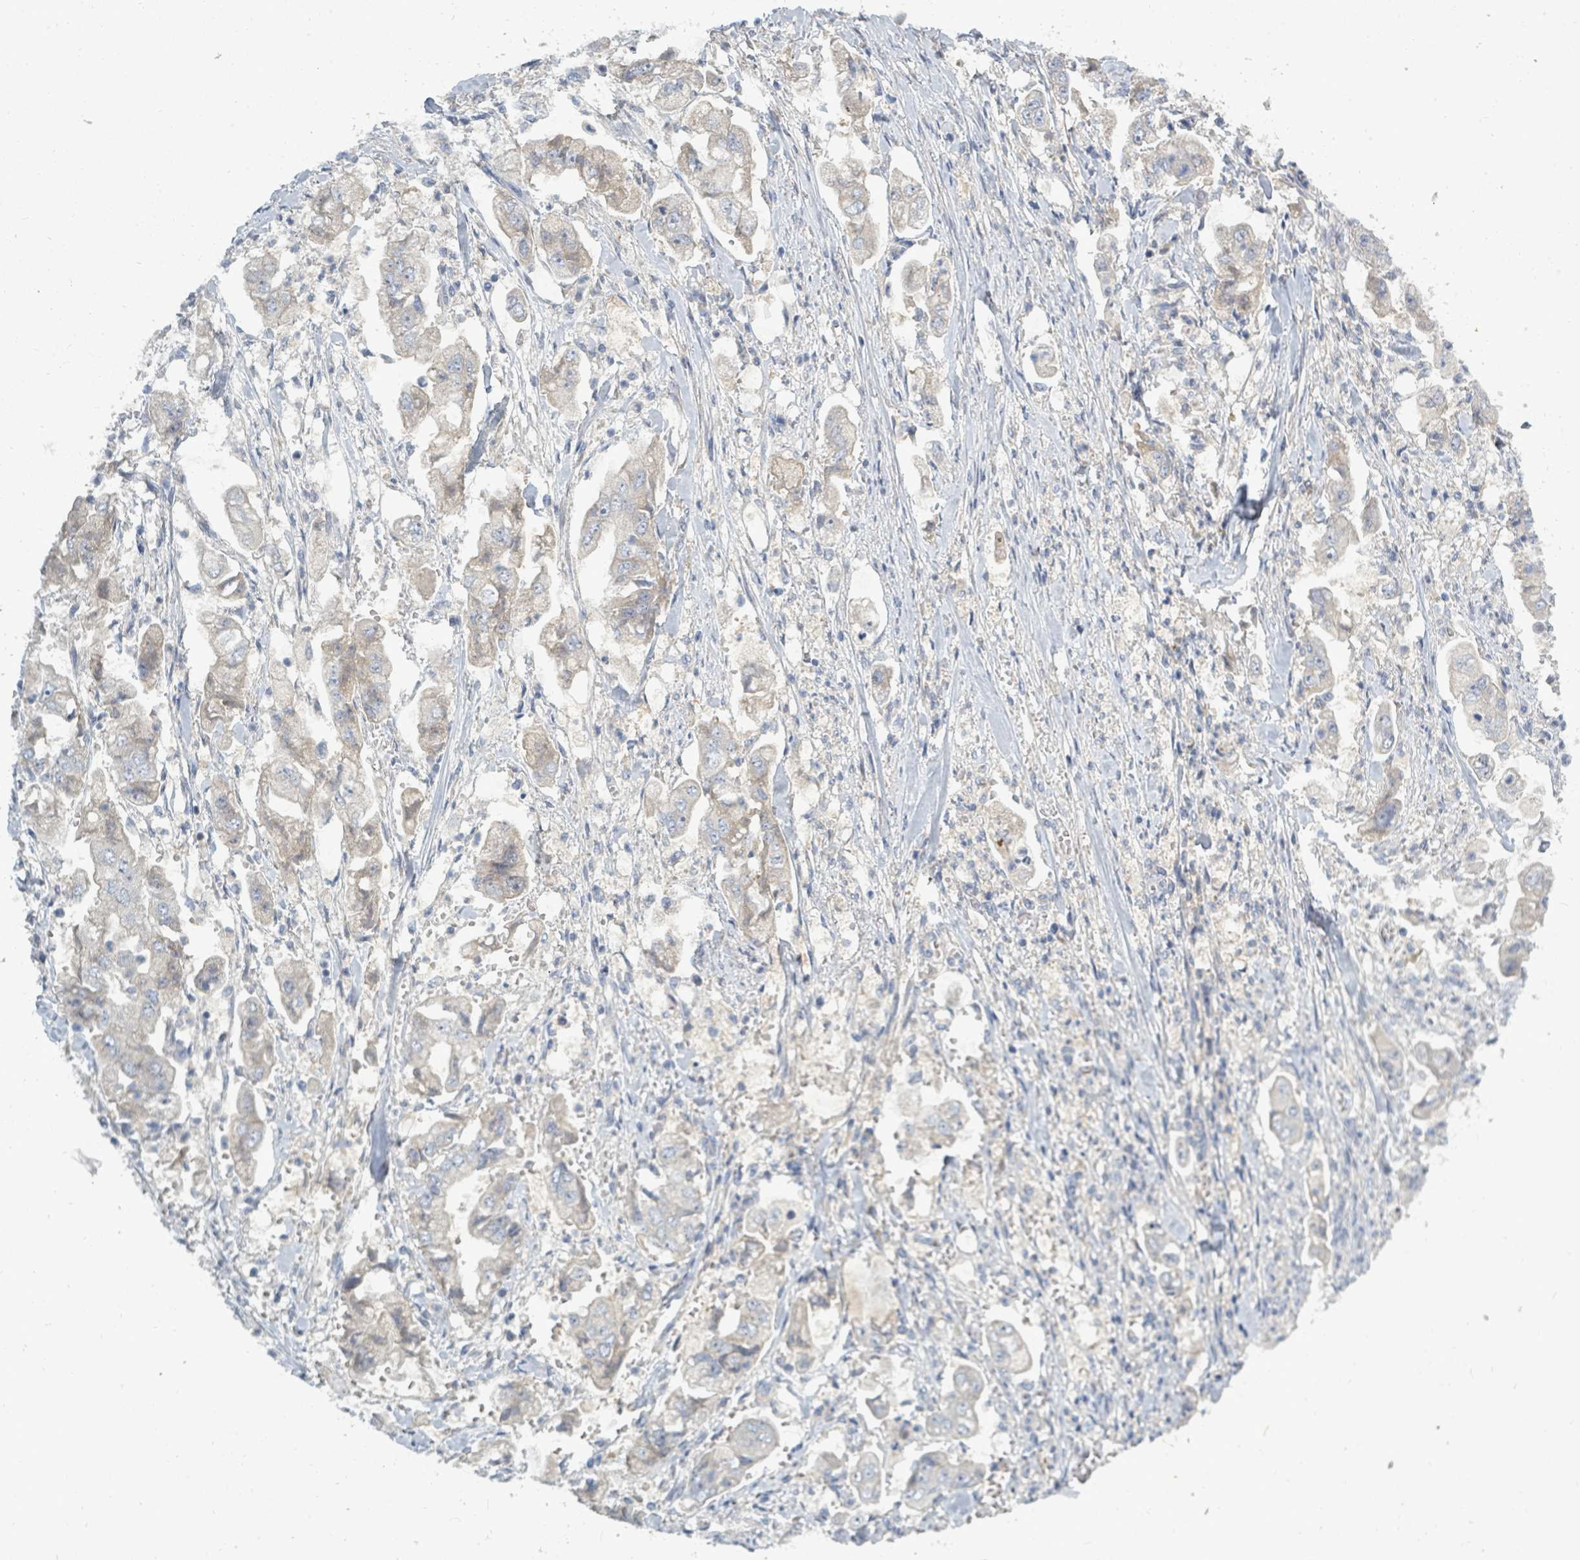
{"staining": {"intensity": "negative", "quantity": "none", "location": "none"}, "tissue": "stomach cancer", "cell_type": "Tumor cells", "image_type": "cancer", "snomed": [{"axis": "morphology", "description": "Adenocarcinoma, NOS"}, {"axis": "topography", "description": "Stomach"}], "caption": "An immunohistochemistry (IHC) micrograph of stomach cancer is shown. There is no staining in tumor cells of stomach cancer.", "gene": "SLC25A23", "patient": {"sex": "male", "age": 62}}